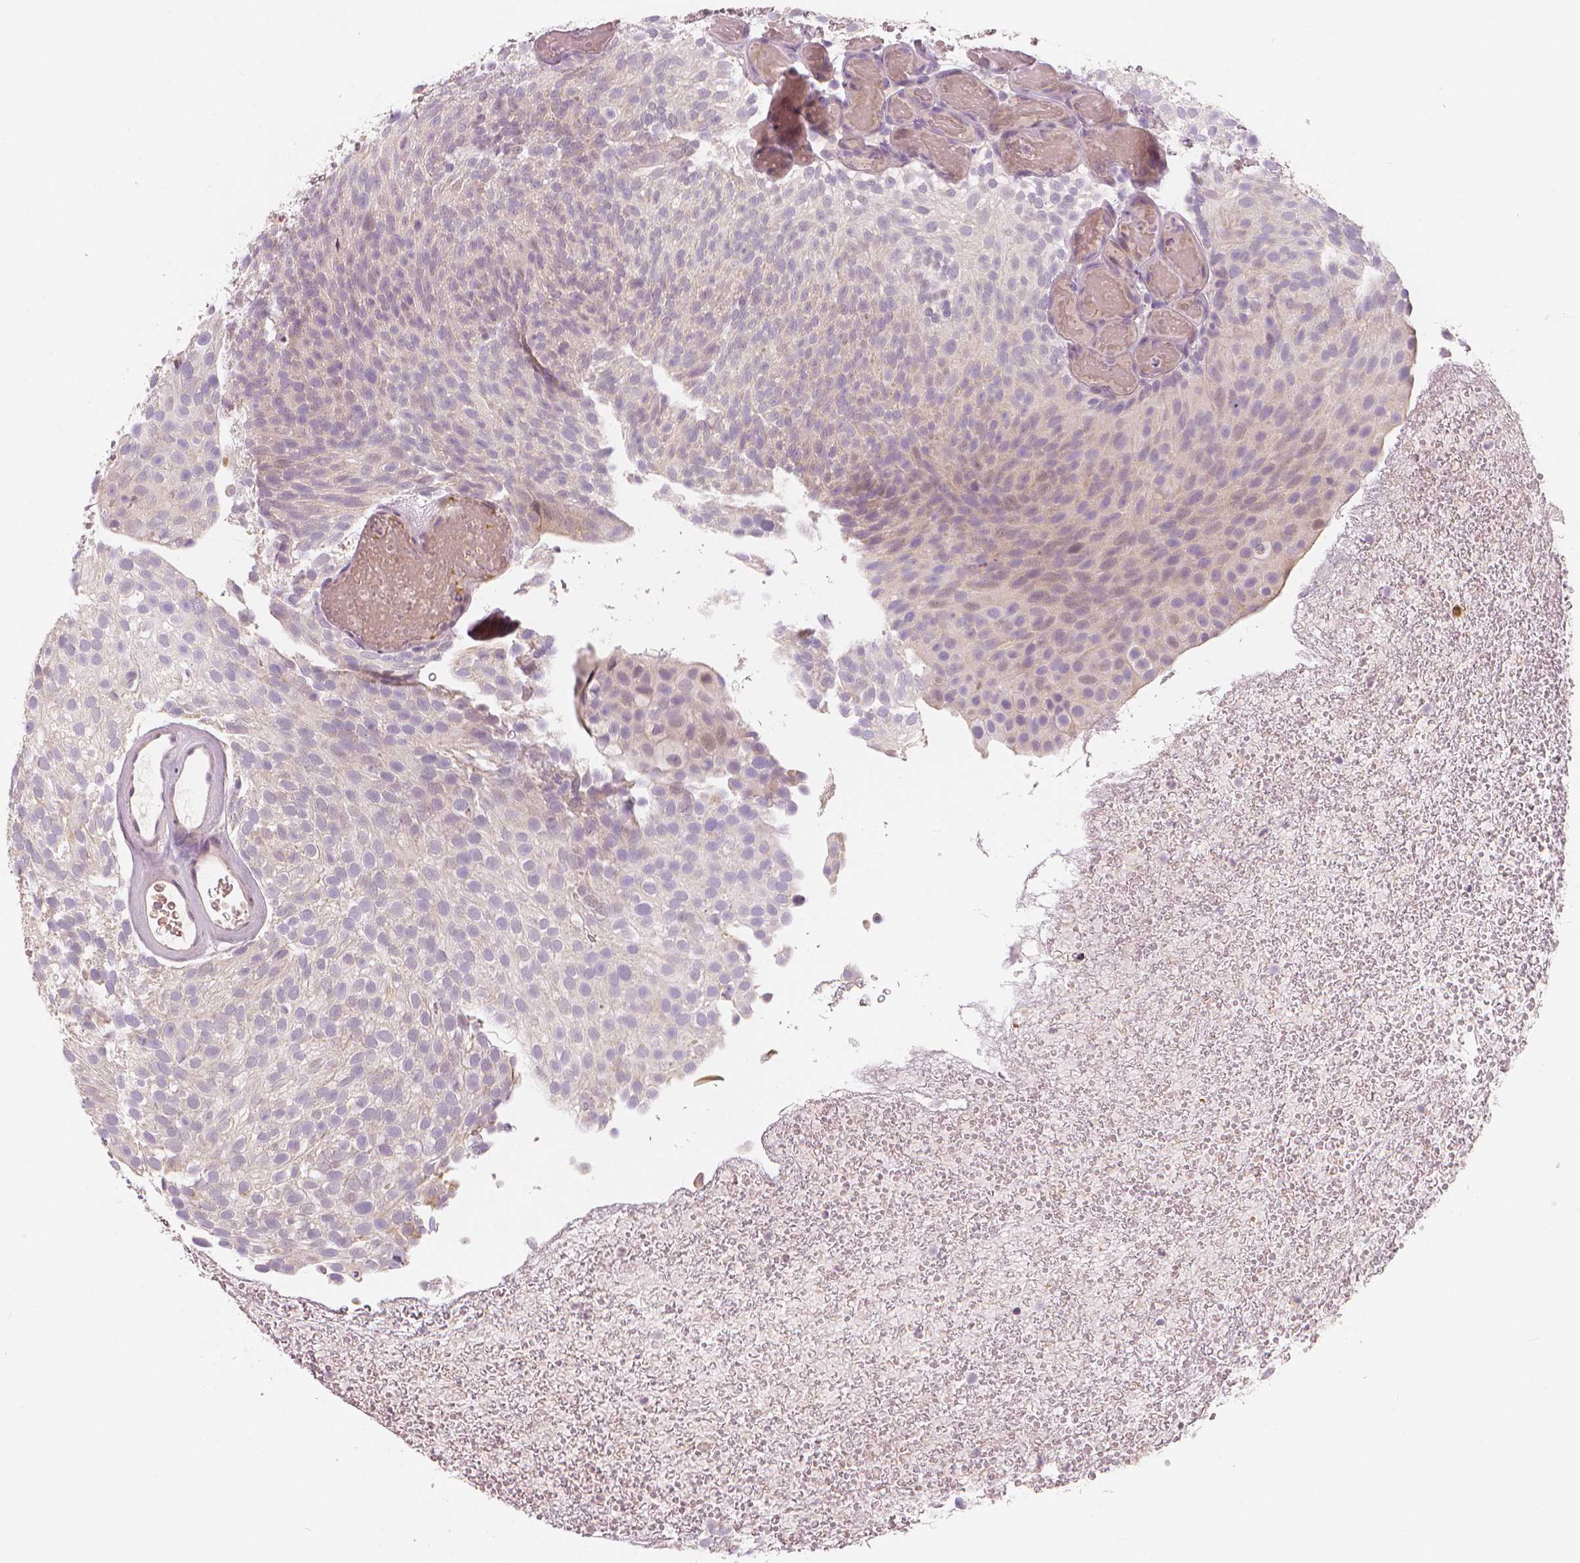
{"staining": {"intensity": "negative", "quantity": "none", "location": "none"}, "tissue": "urothelial cancer", "cell_type": "Tumor cells", "image_type": "cancer", "snomed": [{"axis": "morphology", "description": "Urothelial carcinoma, Low grade"}, {"axis": "topography", "description": "Urinary bladder"}], "caption": "The immunohistochemistry (IHC) photomicrograph has no significant expression in tumor cells of urothelial carcinoma (low-grade) tissue. (DAB (3,3'-diaminobenzidine) IHC with hematoxylin counter stain).", "gene": "RNASE7", "patient": {"sex": "male", "age": 78}}